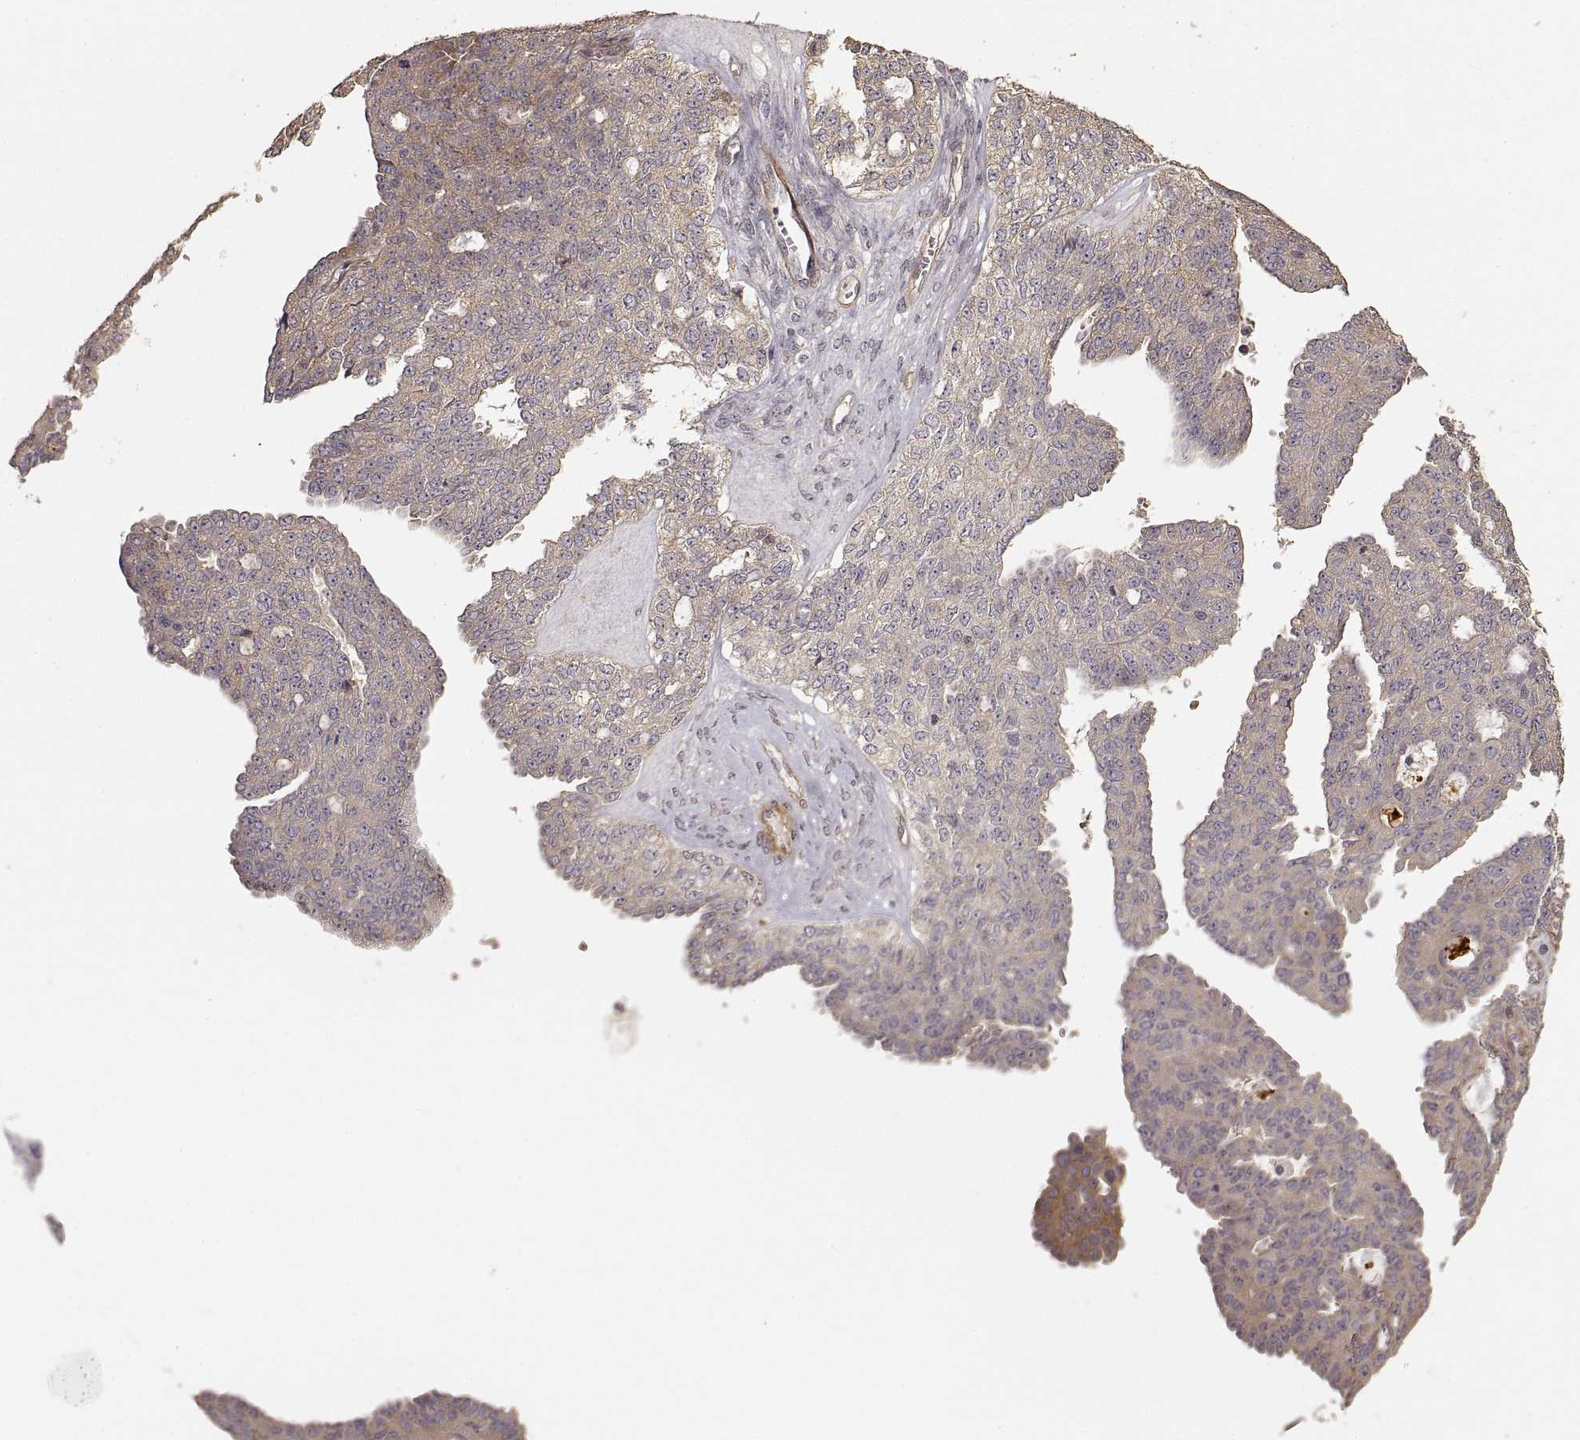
{"staining": {"intensity": "weak", "quantity": "25%-75%", "location": "cytoplasmic/membranous"}, "tissue": "ovarian cancer", "cell_type": "Tumor cells", "image_type": "cancer", "snomed": [{"axis": "morphology", "description": "Cystadenocarcinoma, serous, NOS"}, {"axis": "topography", "description": "Ovary"}], "caption": "Immunohistochemical staining of human ovarian cancer demonstrates low levels of weak cytoplasmic/membranous expression in about 25%-75% of tumor cells.", "gene": "LAMA4", "patient": {"sex": "female", "age": 71}}